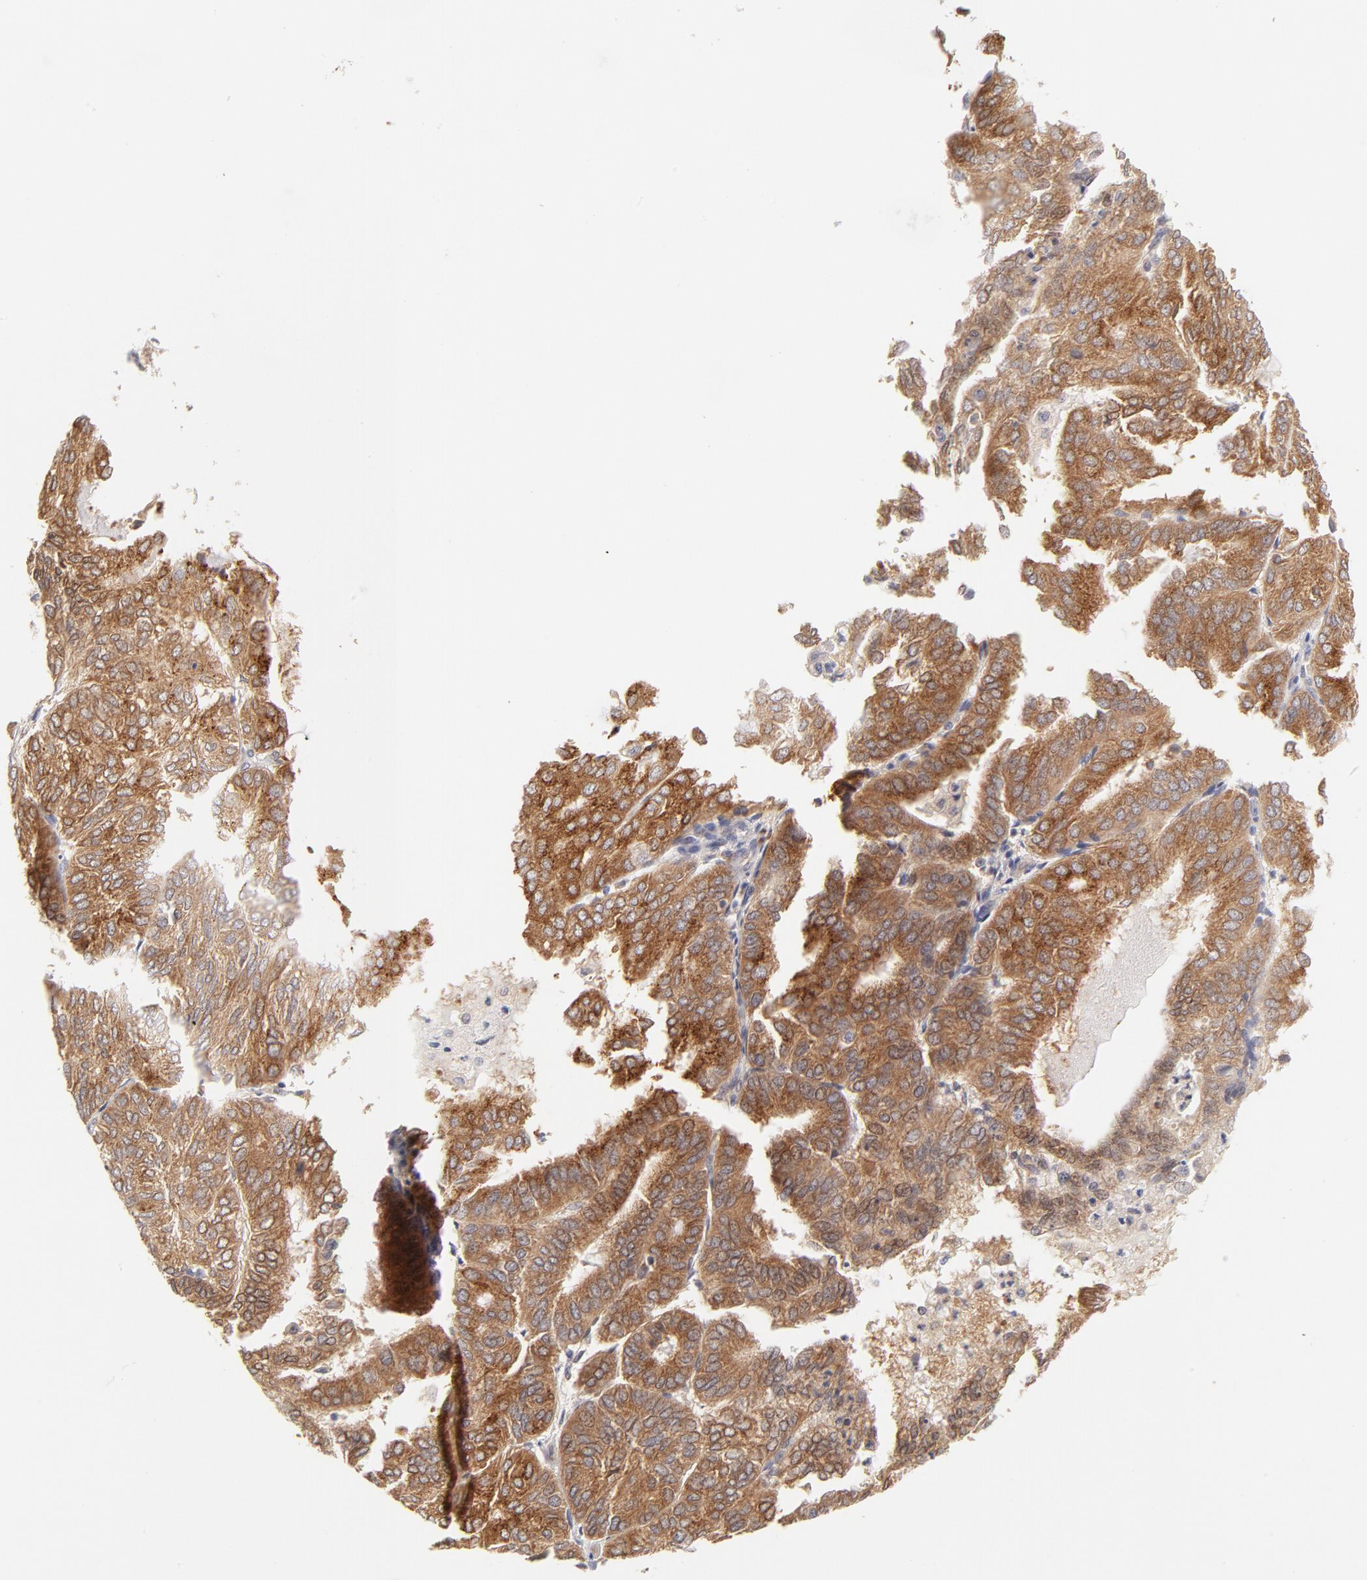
{"staining": {"intensity": "moderate", "quantity": ">75%", "location": "cytoplasmic/membranous"}, "tissue": "endometrial cancer", "cell_type": "Tumor cells", "image_type": "cancer", "snomed": [{"axis": "morphology", "description": "Adenocarcinoma, NOS"}, {"axis": "topography", "description": "Endometrium"}], "caption": "Immunohistochemistry (DAB (3,3'-diaminobenzidine)) staining of human endometrial cancer demonstrates moderate cytoplasmic/membranous protein expression in approximately >75% of tumor cells.", "gene": "RPS6KA1", "patient": {"sex": "female", "age": 59}}